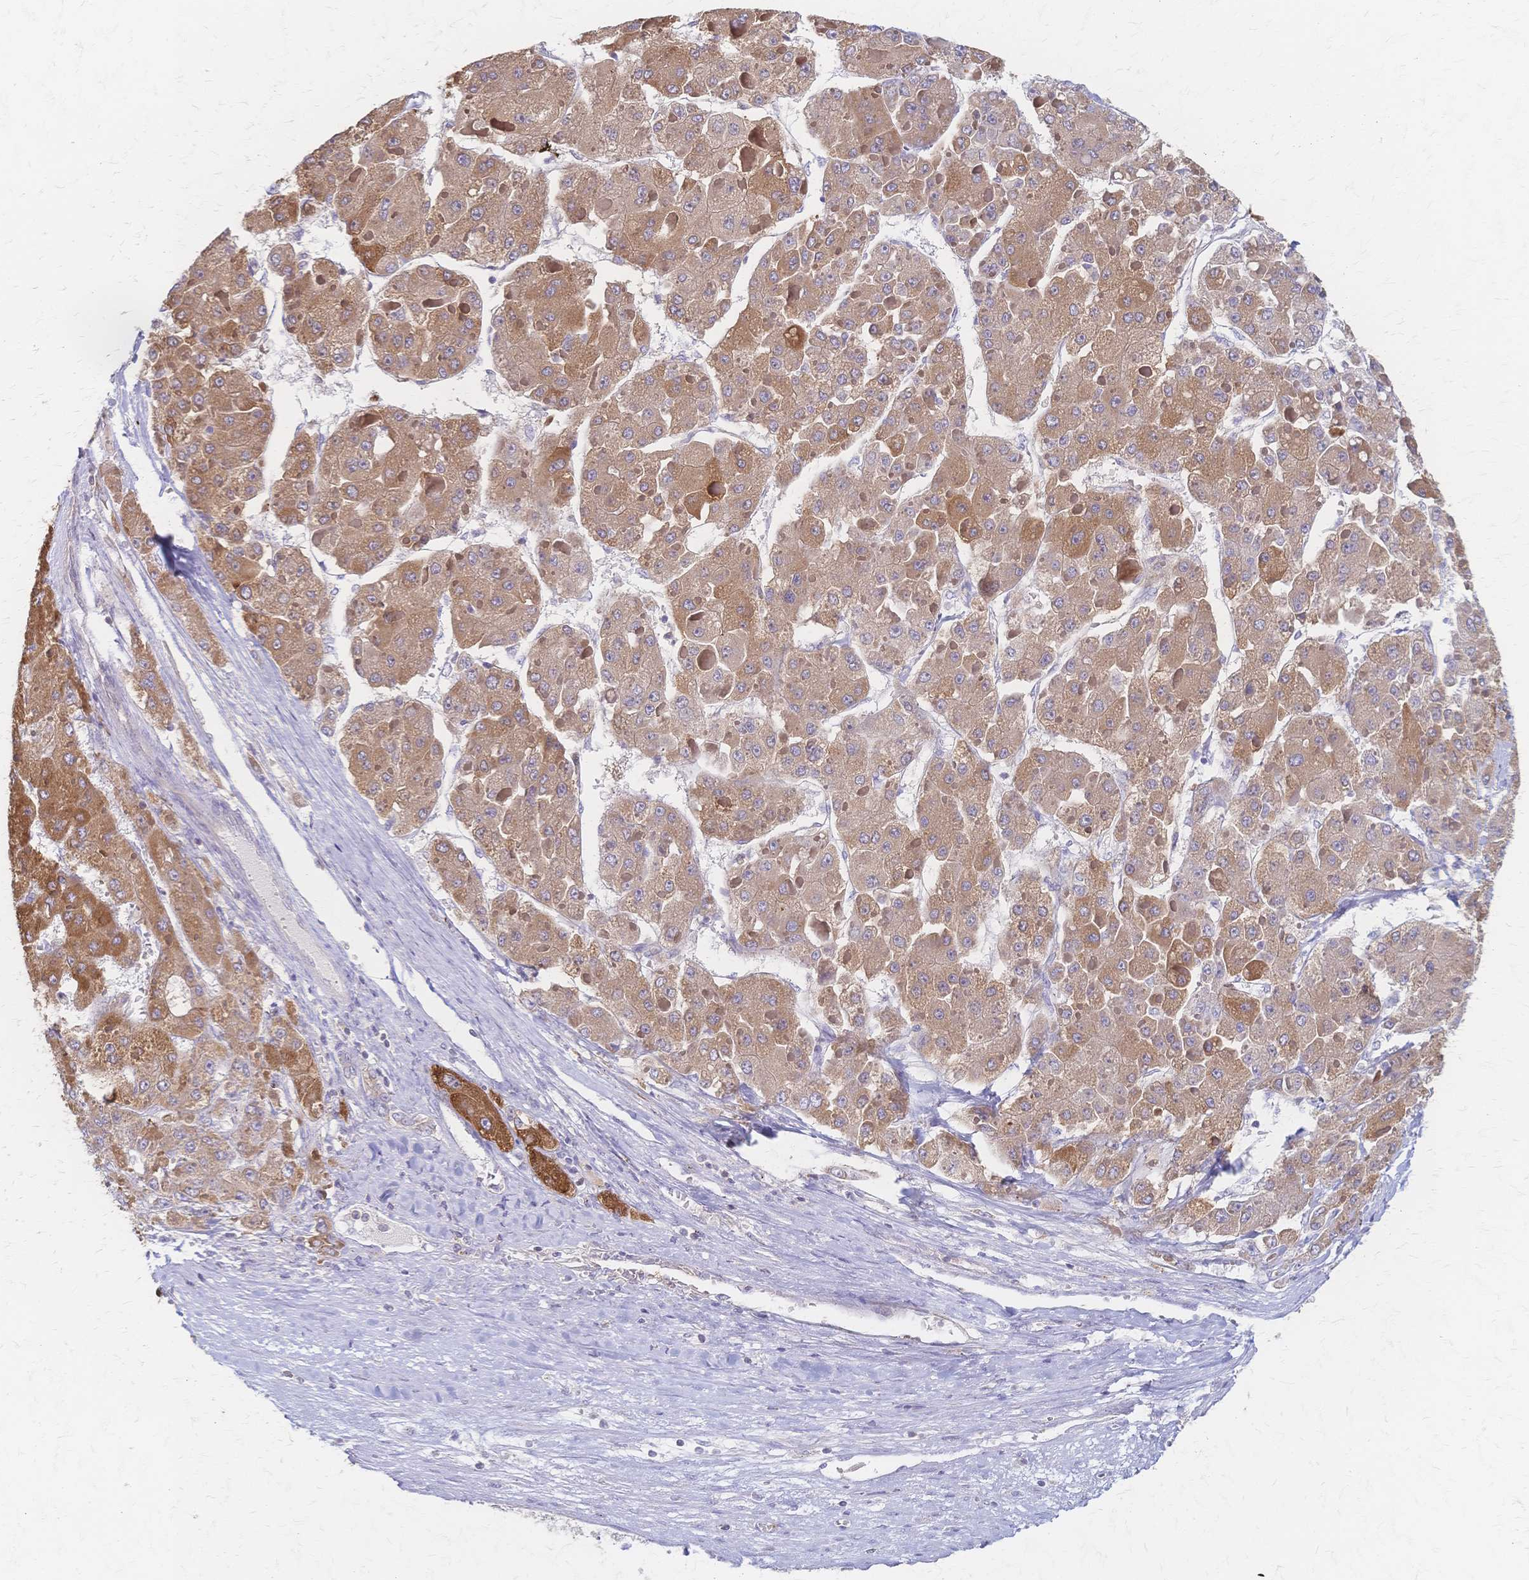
{"staining": {"intensity": "weak", "quantity": ">75%", "location": "cytoplasmic/membranous"}, "tissue": "liver cancer", "cell_type": "Tumor cells", "image_type": "cancer", "snomed": [{"axis": "morphology", "description": "Carcinoma, Hepatocellular, NOS"}, {"axis": "topography", "description": "Liver"}], "caption": "Brown immunohistochemical staining in human liver hepatocellular carcinoma displays weak cytoplasmic/membranous positivity in approximately >75% of tumor cells. The staining is performed using DAB (3,3'-diaminobenzidine) brown chromogen to label protein expression. The nuclei are counter-stained blue using hematoxylin.", "gene": "CYB5A", "patient": {"sex": "female", "age": 73}}